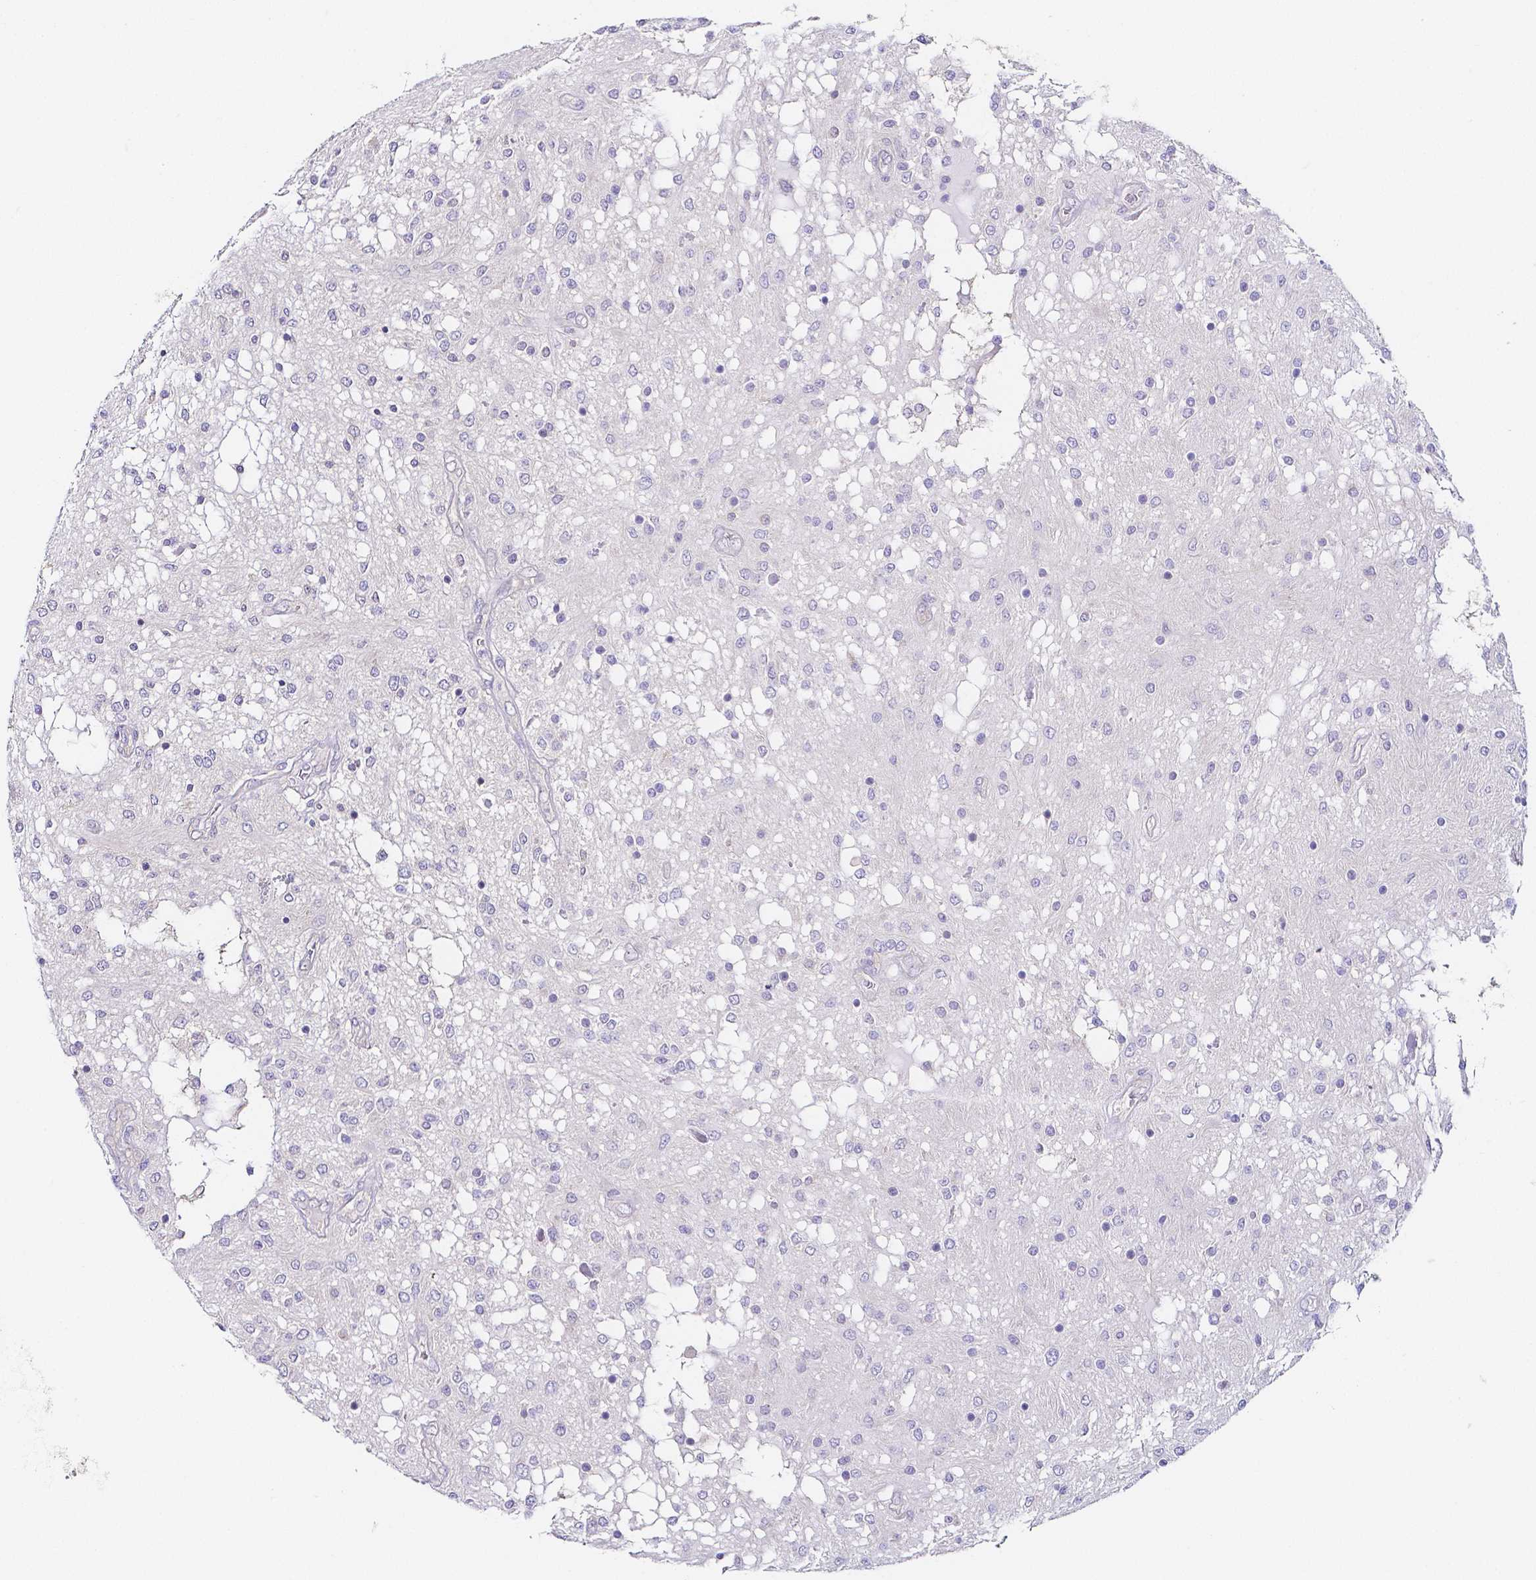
{"staining": {"intensity": "negative", "quantity": "none", "location": "none"}, "tissue": "glioma", "cell_type": "Tumor cells", "image_type": "cancer", "snomed": [{"axis": "morphology", "description": "Glioma, malignant, Low grade"}, {"axis": "topography", "description": "Cerebellum"}], "caption": "High power microscopy photomicrograph of an immunohistochemistry image of malignant low-grade glioma, revealing no significant staining in tumor cells. The staining is performed using DAB brown chromogen with nuclei counter-stained in using hematoxylin.", "gene": "PKP3", "patient": {"sex": "female", "age": 14}}